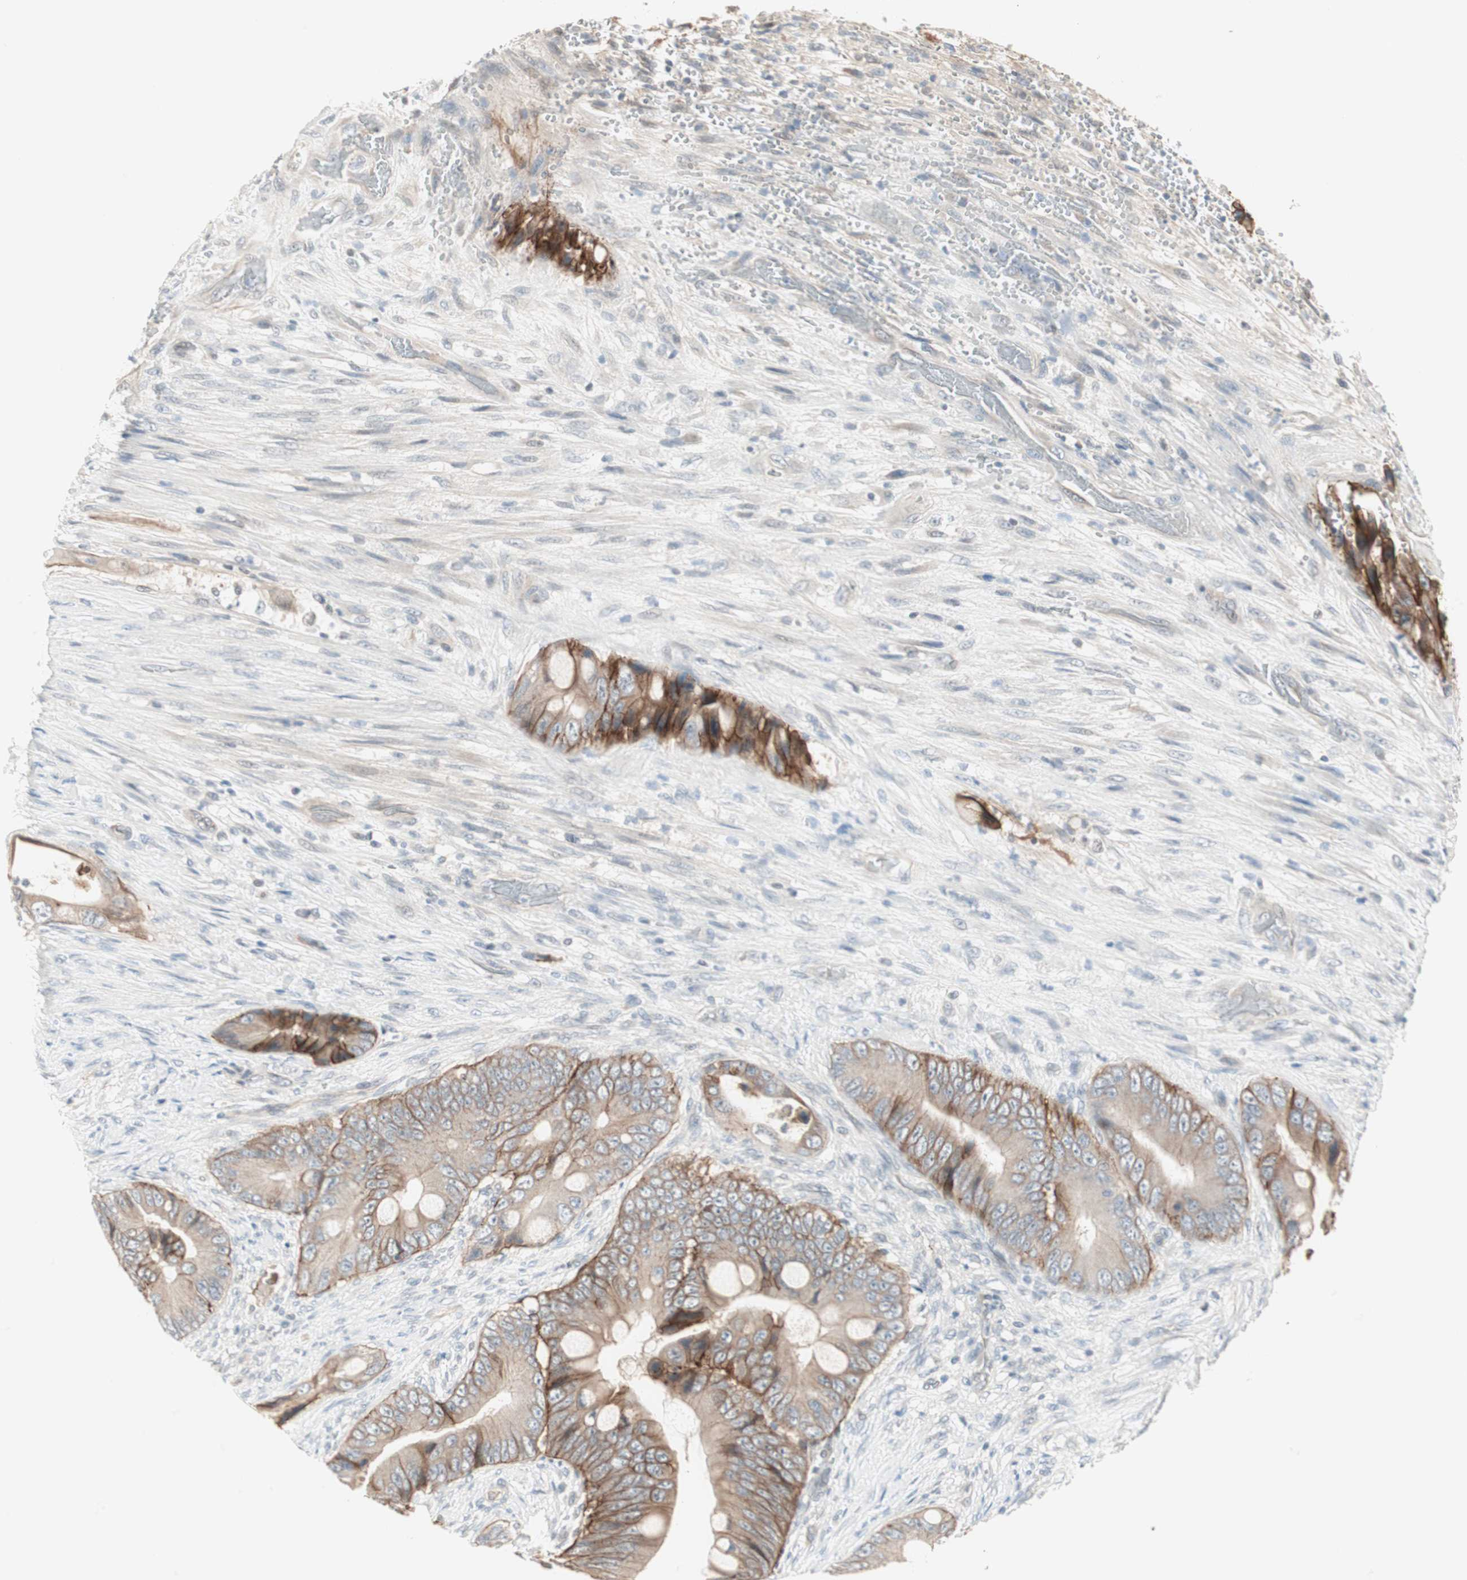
{"staining": {"intensity": "weak", "quantity": ">75%", "location": "cytoplasmic/membranous"}, "tissue": "colorectal cancer", "cell_type": "Tumor cells", "image_type": "cancer", "snomed": [{"axis": "morphology", "description": "Adenocarcinoma, NOS"}, {"axis": "topography", "description": "Rectum"}], "caption": "Human colorectal cancer (adenocarcinoma) stained for a protein (brown) reveals weak cytoplasmic/membranous positive expression in about >75% of tumor cells.", "gene": "ITGB4", "patient": {"sex": "female", "age": 77}}